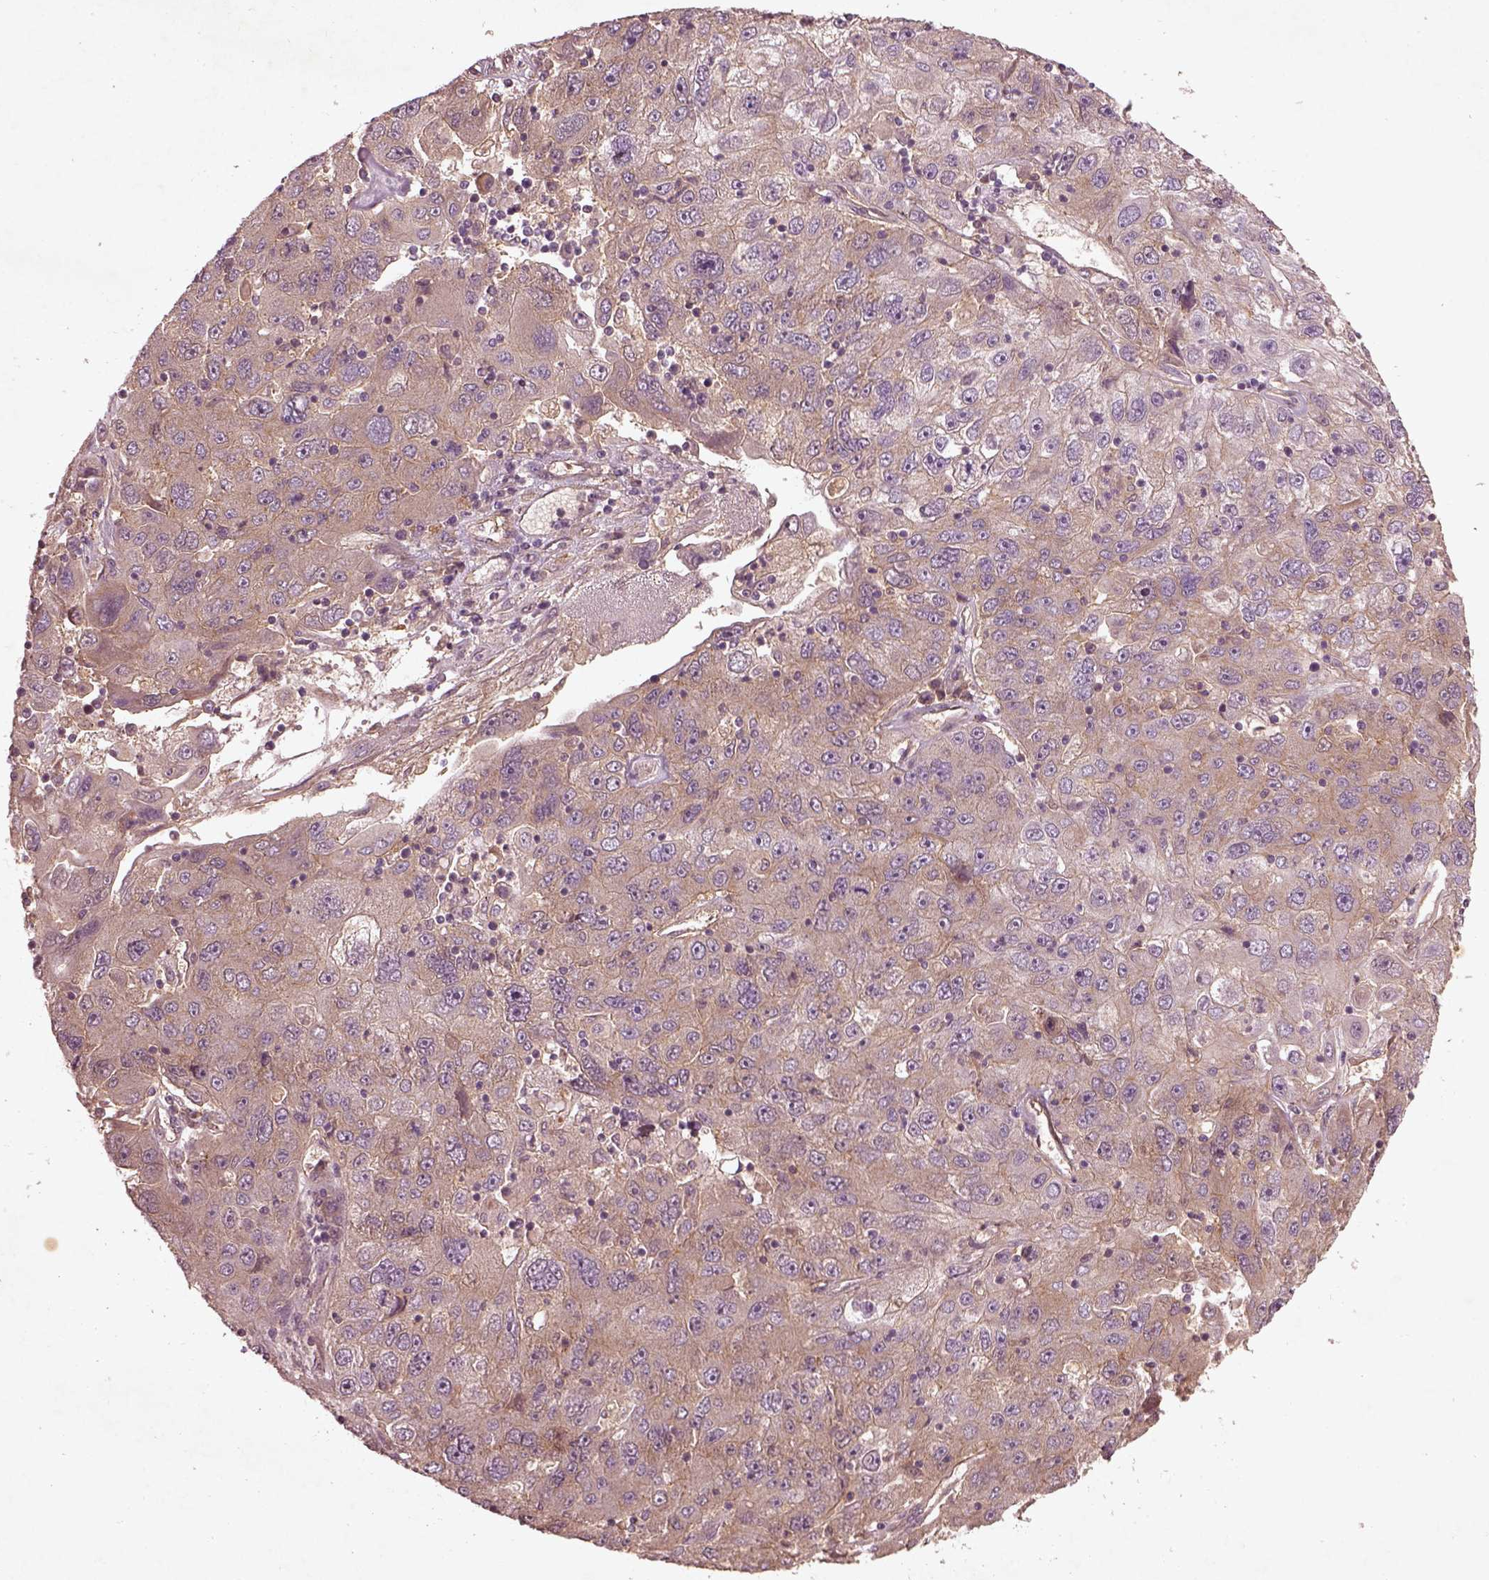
{"staining": {"intensity": "weak", "quantity": ">75%", "location": "cytoplasmic/membranous"}, "tissue": "stomach cancer", "cell_type": "Tumor cells", "image_type": "cancer", "snomed": [{"axis": "morphology", "description": "Adenocarcinoma, NOS"}, {"axis": "topography", "description": "Stomach"}], "caption": "Immunohistochemical staining of human stomach cancer exhibits weak cytoplasmic/membranous protein positivity in about >75% of tumor cells.", "gene": "FAM234A", "patient": {"sex": "male", "age": 56}}